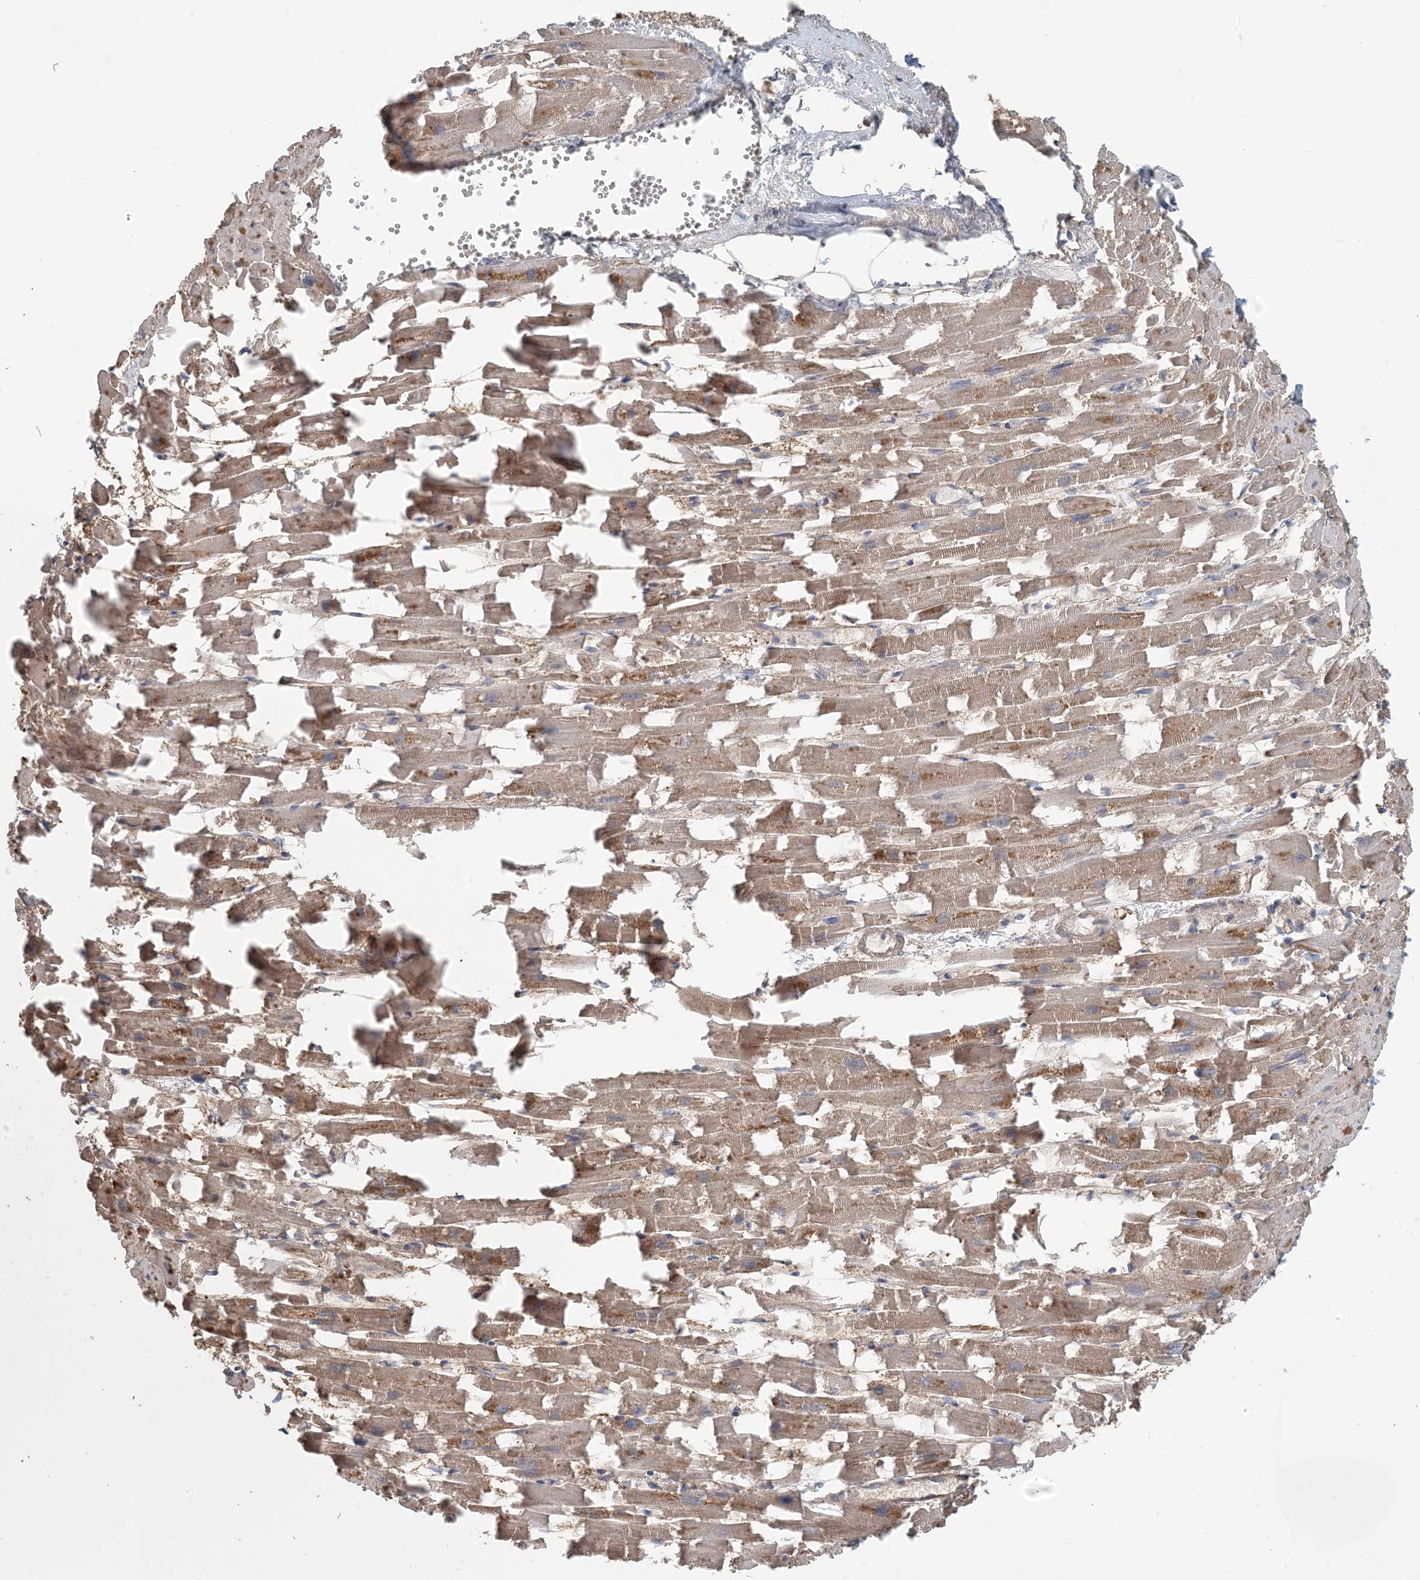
{"staining": {"intensity": "moderate", "quantity": ">75%", "location": "cytoplasmic/membranous,nuclear"}, "tissue": "heart muscle", "cell_type": "Cardiomyocytes", "image_type": "normal", "snomed": [{"axis": "morphology", "description": "Normal tissue, NOS"}, {"axis": "topography", "description": "Heart"}], "caption": "High-power microscopy captured an immunohistochemistry photomicrograph of benign heart muscle, revealing moderate cytoplasmic/membranous,nuclear positivity in approximately >75% of cardiomyocytes. (brown staining indicates protein expression, while blue staining denotes nuclei).", "gene": "HIKESHI", "patient": {"sex": "female", "age": 64}}